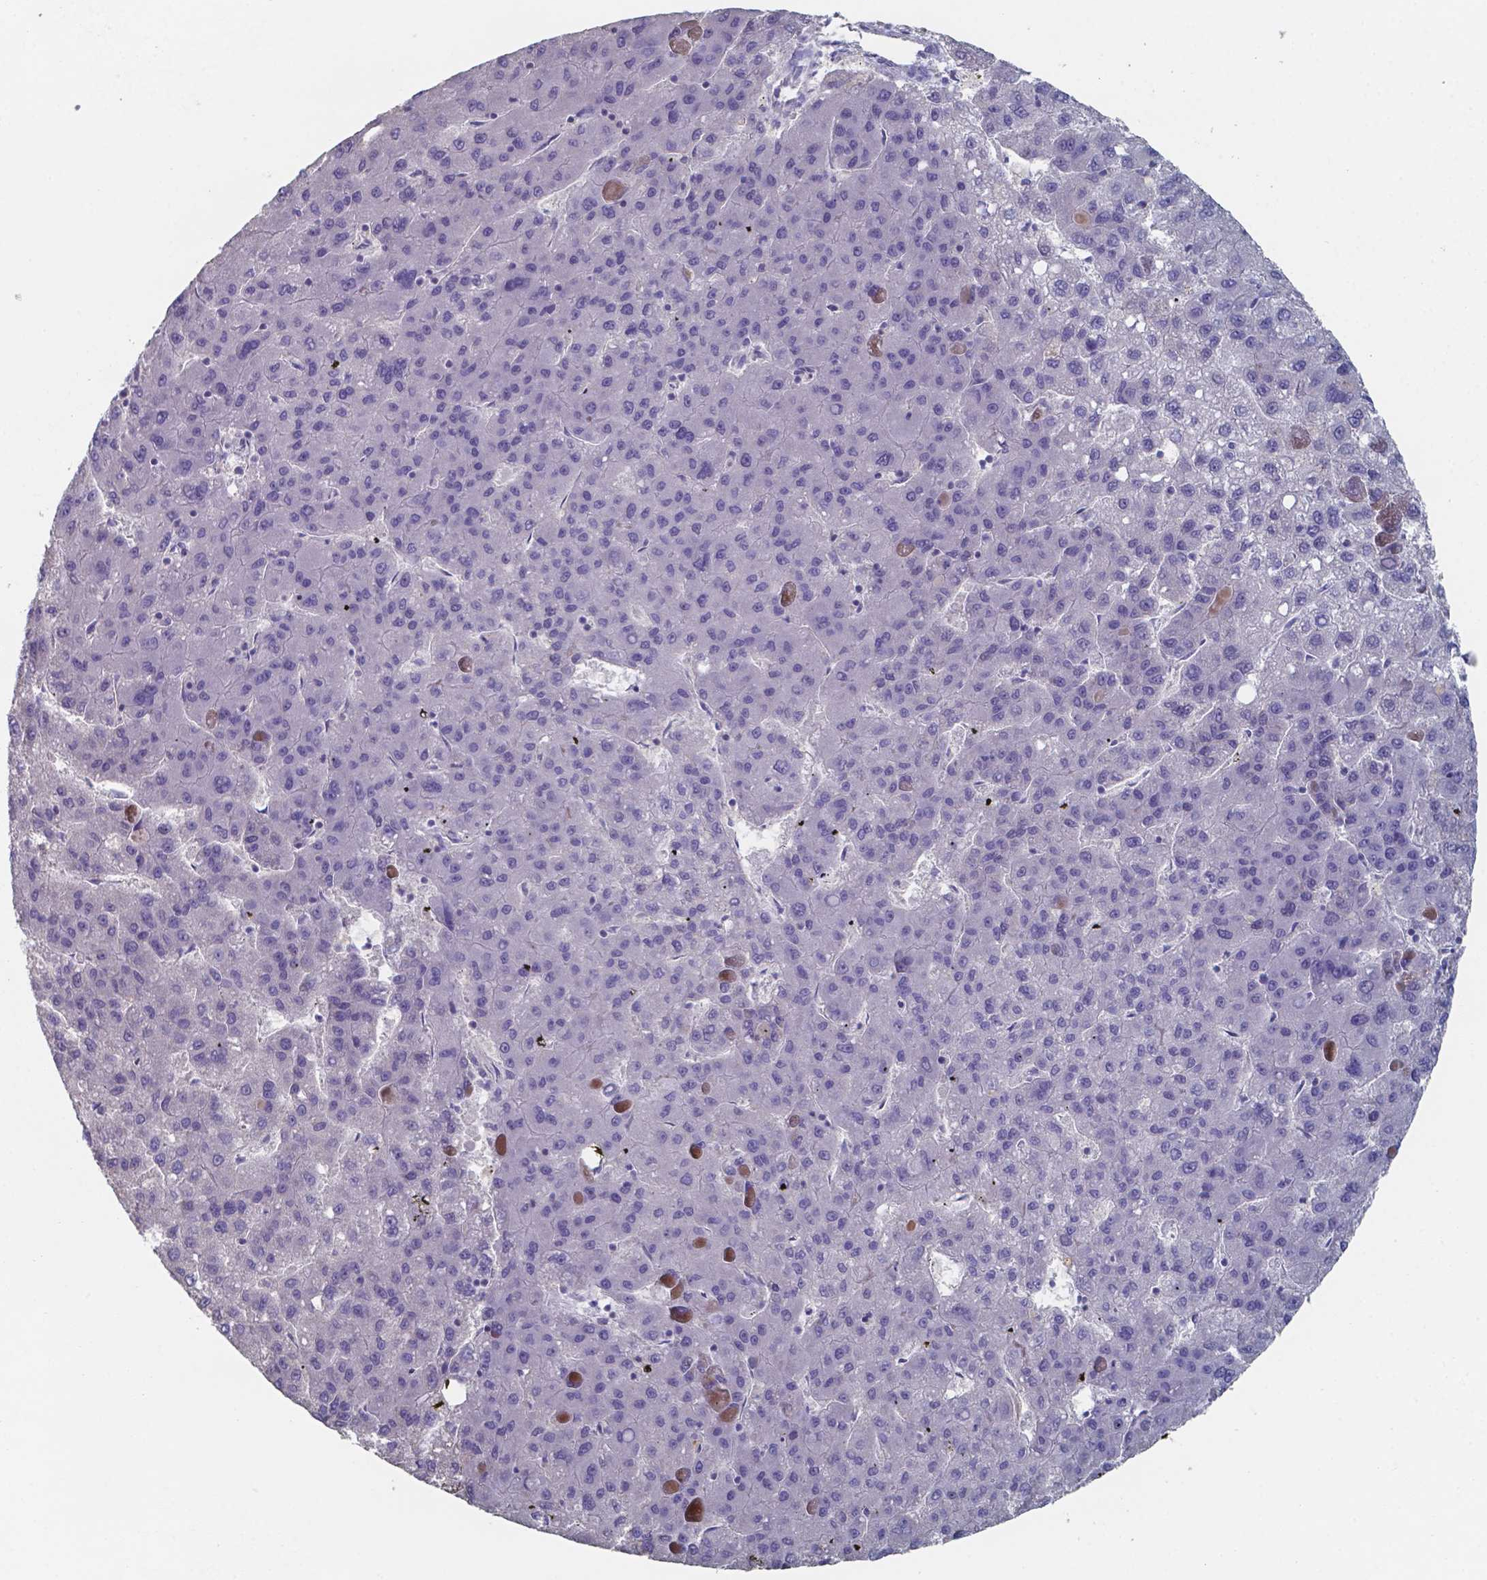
{"staining": {"intensity": "negative", "quantity": "none", "location": "none"}, "tissue": "liver cancer", "cell_type": "Tumor cells", "image_type": "cancer", "snomed": [{"axis": "morphology", "description": "Carcinoma, Hepatocellular, NOS"}, {"axis": "topography", "description": "Liver"}], "caption": "Photomicrograph shows no protein positivity in tumor cells of liver cancer (hepatocellular carcinoma) tissue. (DAB (3,3'-diaminobenzidine) immunohistochemistry, high magnification).", "gene": "FOXJ1", "patient": {"sex": "female", "age": 82}}